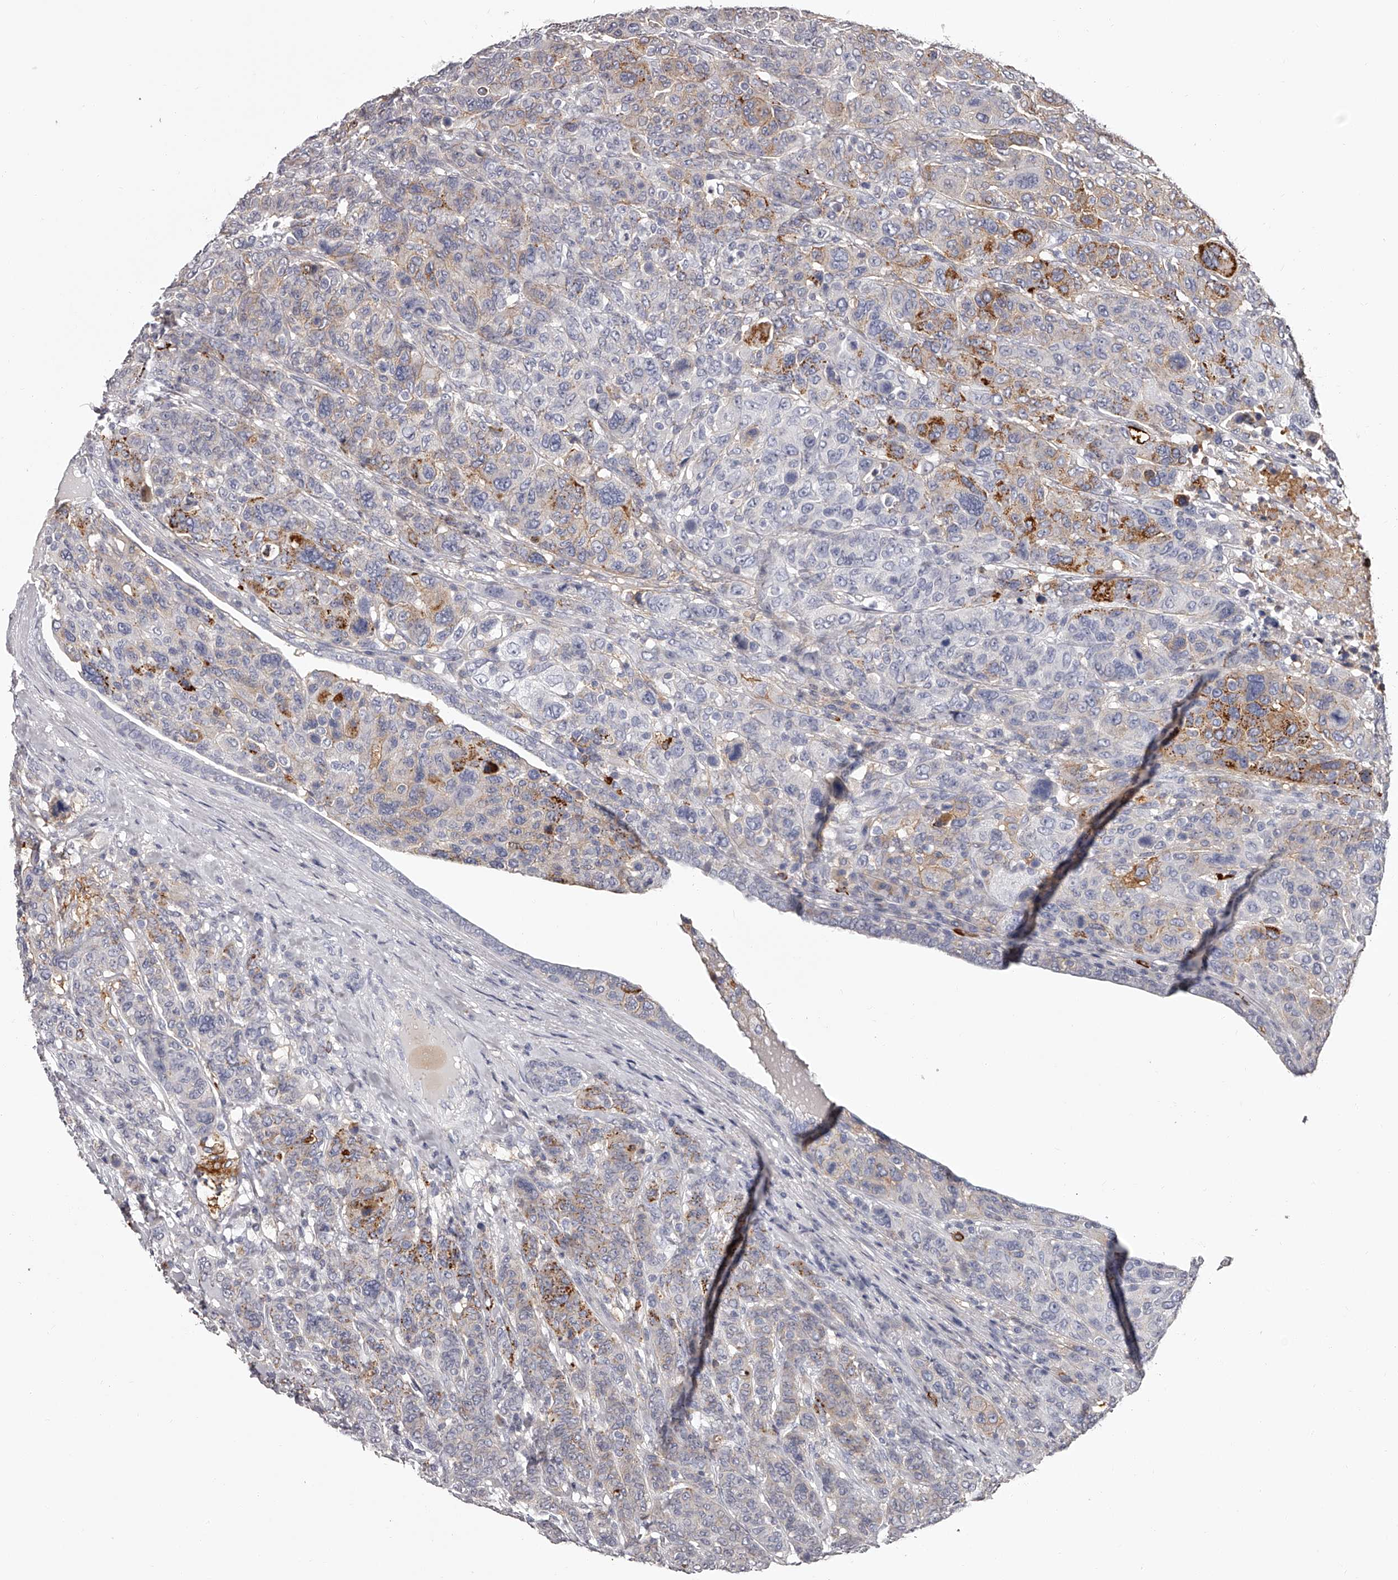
{"staining": {"intensity": "strong", "quantity": "<25%", "location": "cytoplasmic/membranous"}, "tissue": "breast cancer", "cell_type": "Tumor cells", "image_type": "cancer", "snomed": [{"axis": "morphology", "description": "Duct carcinoma"}, {"axis": "topography", "description": "Breast"}], "caption": "Immunohistochemistry (DAB (3,3'-diaminobenzidine)) staining of human breast infiltrating ductal carcinoma reveals strong cytoplasmic/membranous protein positivity in approximately <25% of tumor cells. The protein is shown in brown color, while the nuclei are stained blue.", "gene": "PACSIN1", "patient": {"sex": "female", "age": 37}}